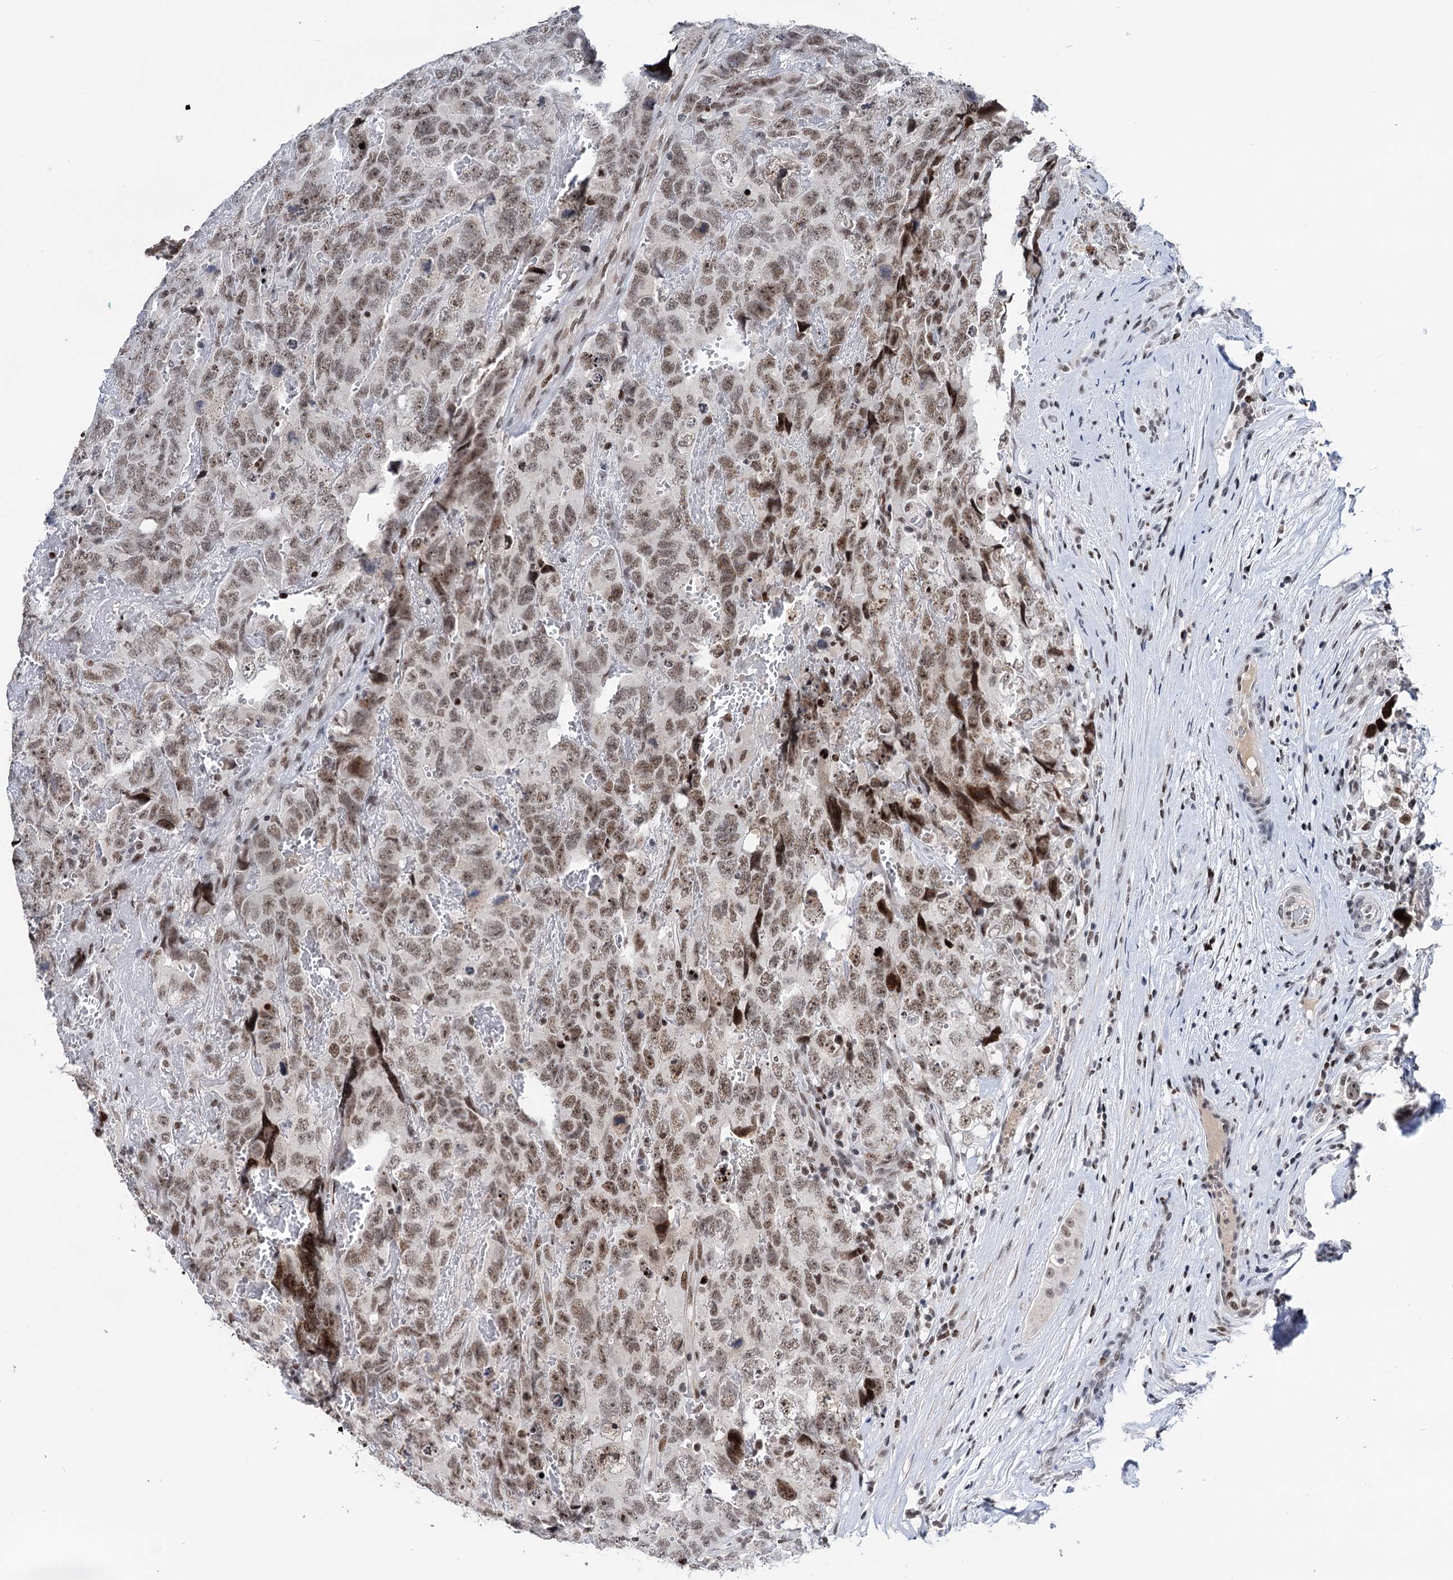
{"staining": {"intensity": "weak", "quantity": ">75%", "location": "nuclear"}, "tissue": "testis cancer", "cell_type": "Tumor cells", "image_type": "cancer", "snomed": [{"axis": "morphology", "description": "Carcinoma, Embryonal, NOS"}, {"axis": "topography", "description": "Testis"}], "caption": "Testis cancer (embryonal carcinoma) stained with a protein marker shows weak staining in tumor cells.", "gene": "ZCCHC10", "patient": {"sex": "male", "age": 45}}